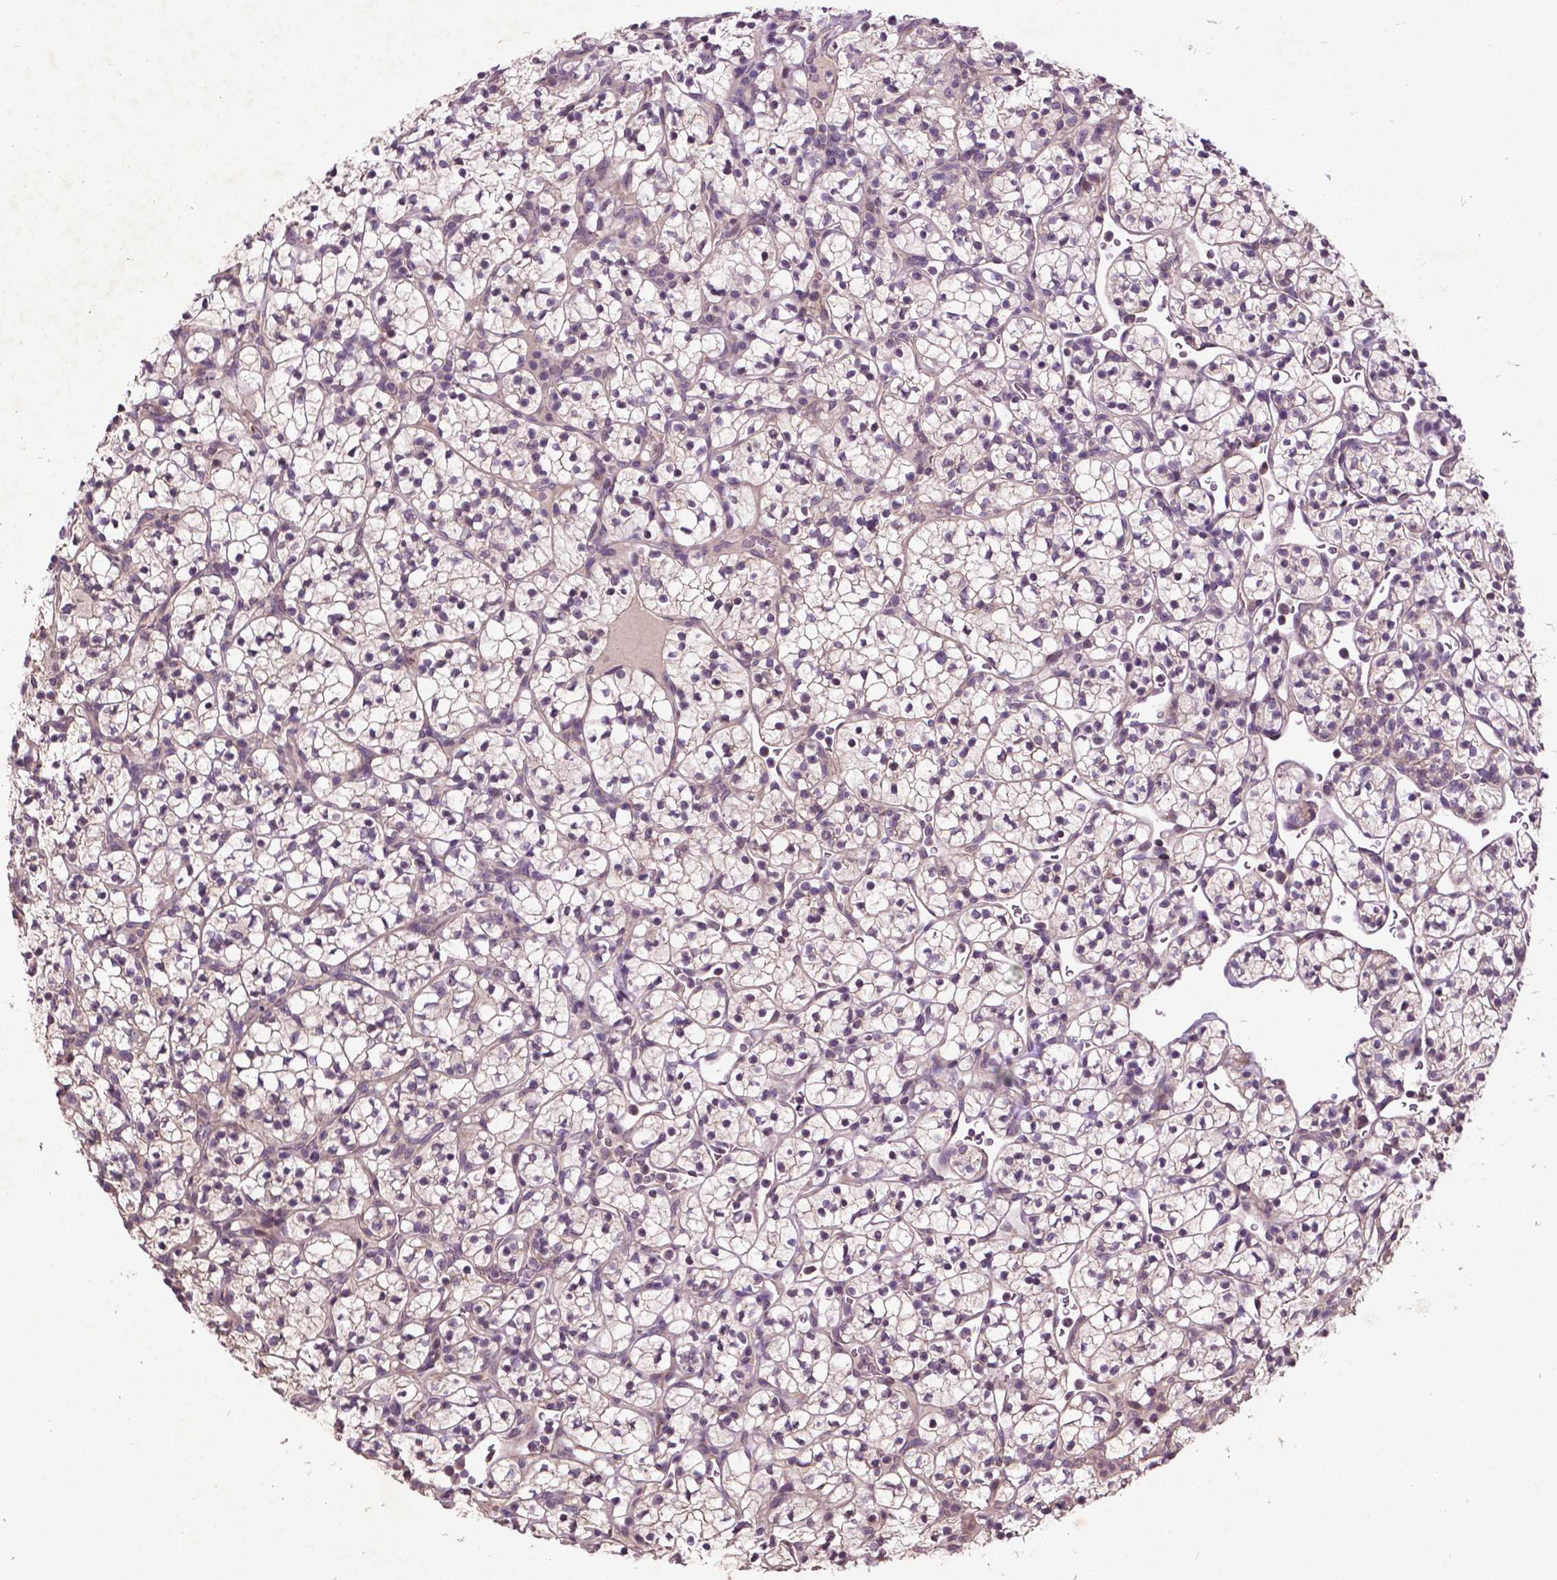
{"staining": {"intensity": "negative", "quantity": "none", "location": "none"}, "tissue": "renal cancer", "cell_type": "Tumor cells", "image_type": "cancer", "snomed": [{"axis": "morphology", "description": "Adenocarcinoma, NOS"}, {"axis": "topography", "description": "Kidney"}], "caption": "IHC micrograph of human renal cancer stained for a protein (brown), which reveals no staining in tumor cells. The staining is performed using DAB (3,3'-diaminobenzidine) brown chromogen with nuclei counter-stained in using hematoxylin.", "gene": "AP1S3", "patient": {"sex": "female", "age": 89}}